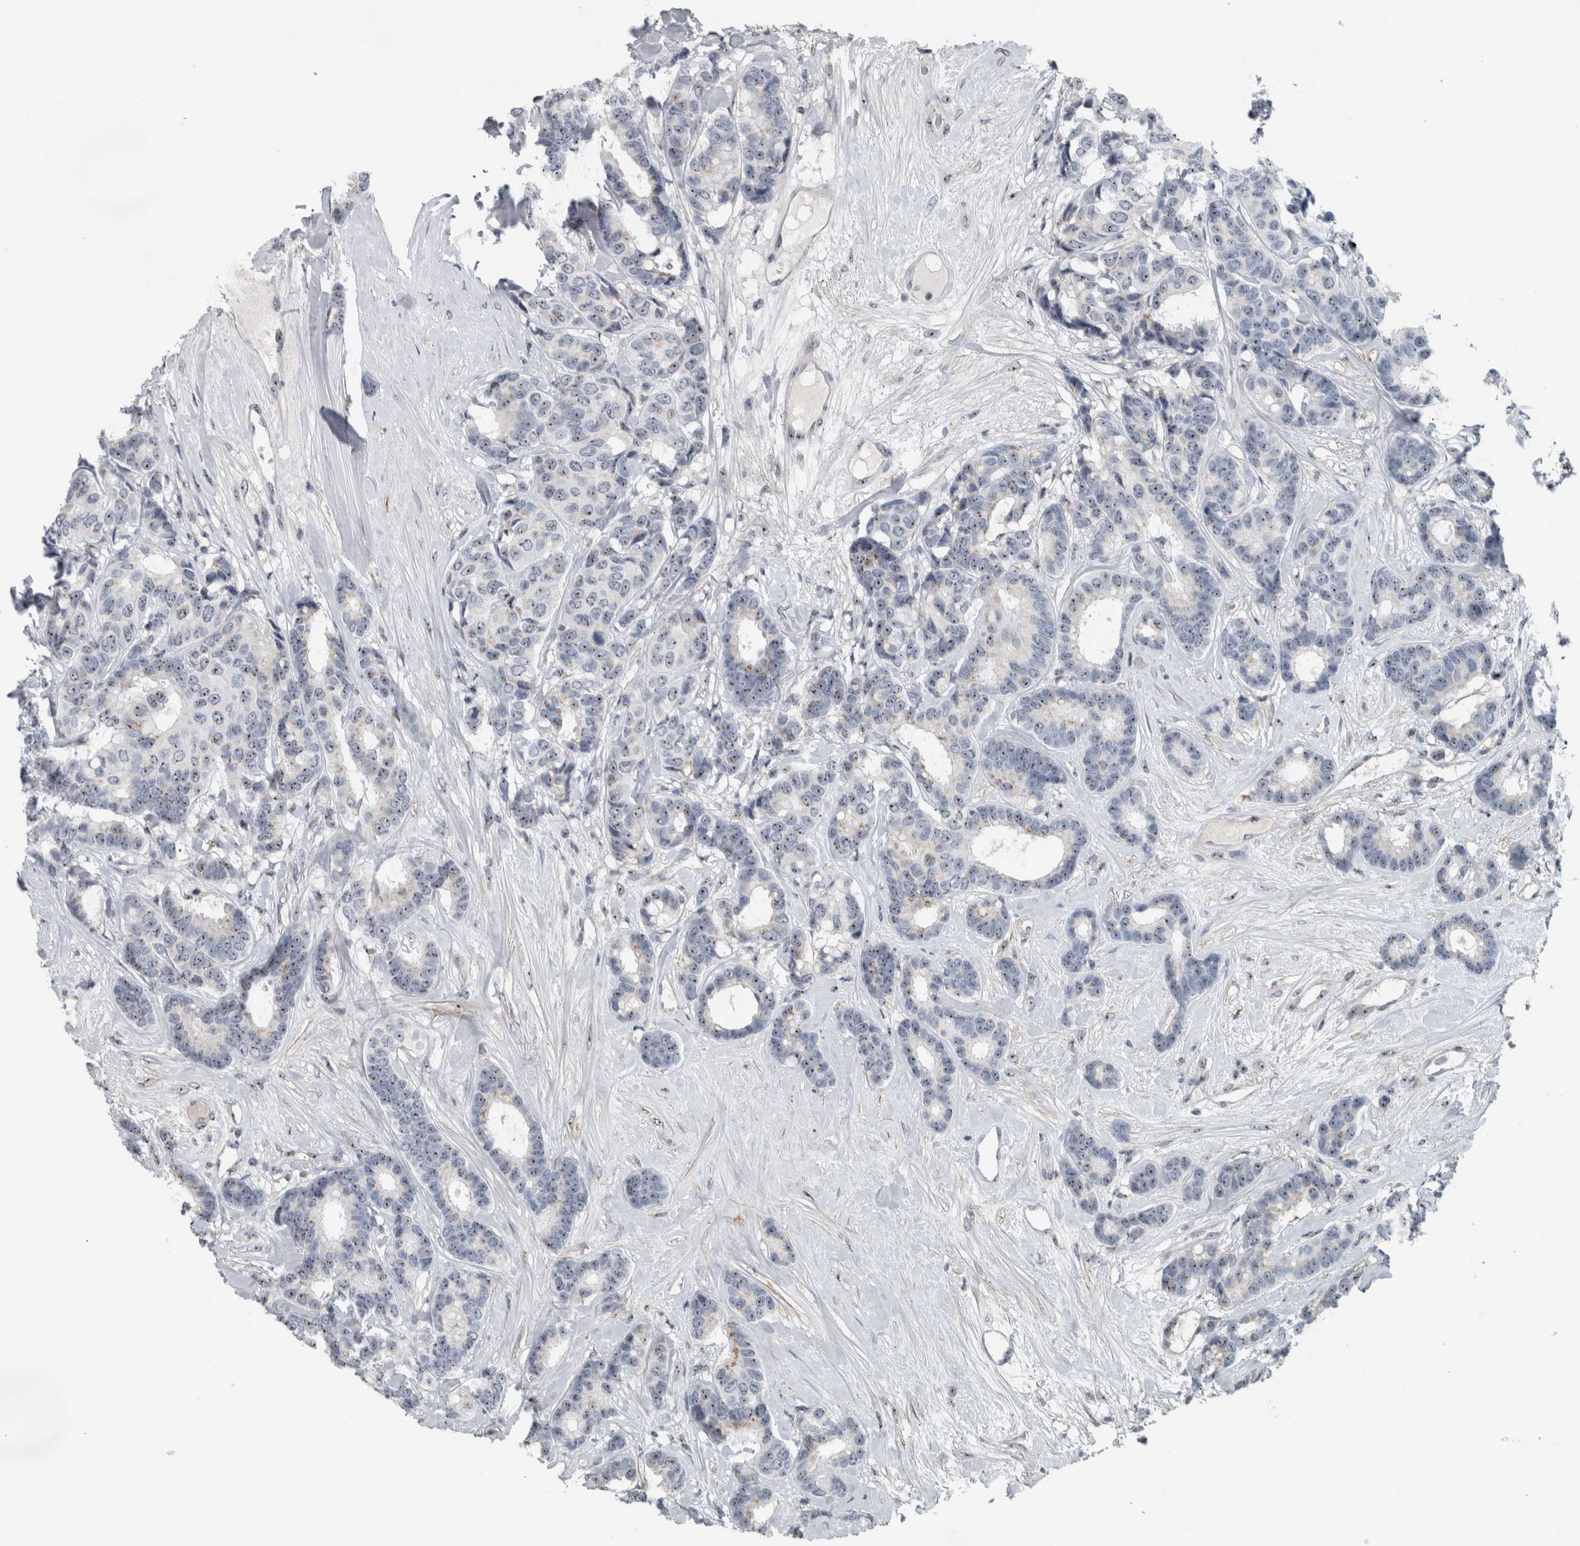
{"staining": {"intensity": "weak", "quantity": ">75%", "location": "nuclear"}, "tissue": "breast cancer", "cell_type": "Tumor cells", "image_type": "cancer", "snomed": [{"axis": "morphology", "description": "Duct carcinoma"}, {"axis": "topography", "description": "Breast"}], "caption": "A brown stain highlights weak nuclear positivity of a protein in human breast cancer (invasive ductal carcinoma) tumor cells. (DAB (3,3'-diaminobenzidine) = brown stain, brightfield microscopy at high magnification).", "gene": "UTP6", "patient": {"sex": "female", "age": 87}}